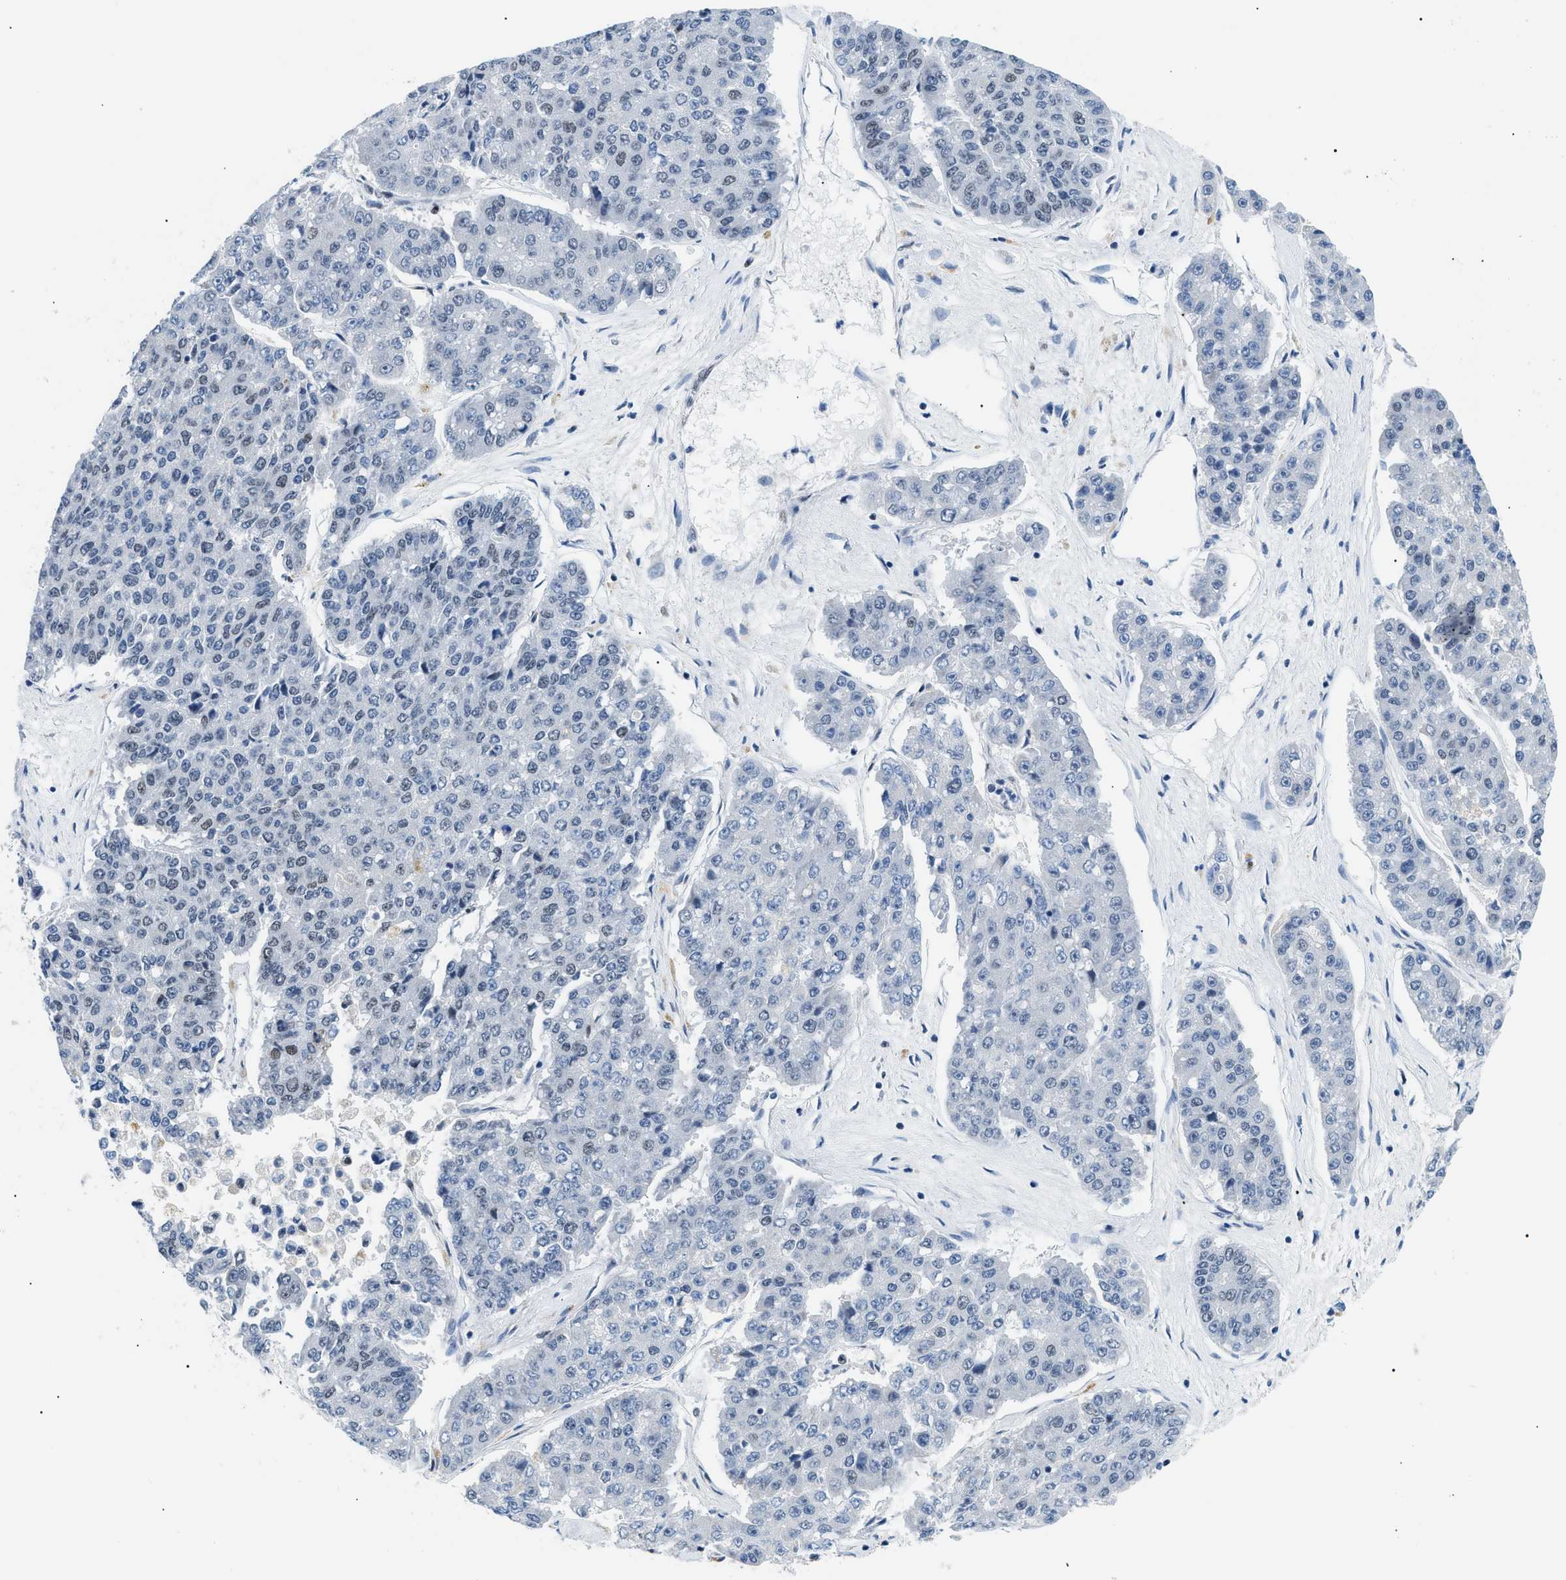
{"staining": {"intensity": "weak", "quantity": "<25%", "location": "nuclear"}, "tissue": "pancreatic cancer", "cell_type": "Tumor cells", "image_type": "cancer", "snomed": [{"axis": "morphology", "description": "Adenocarcinoma, NOS"}, {"axis": "topography", "description": "Pancreas"}], "caption": "There is no significant staining in tumor cells of pancreatic cancer.", "gene": "SMARCC1", "patient": {"sex": "male", "age": 50}}